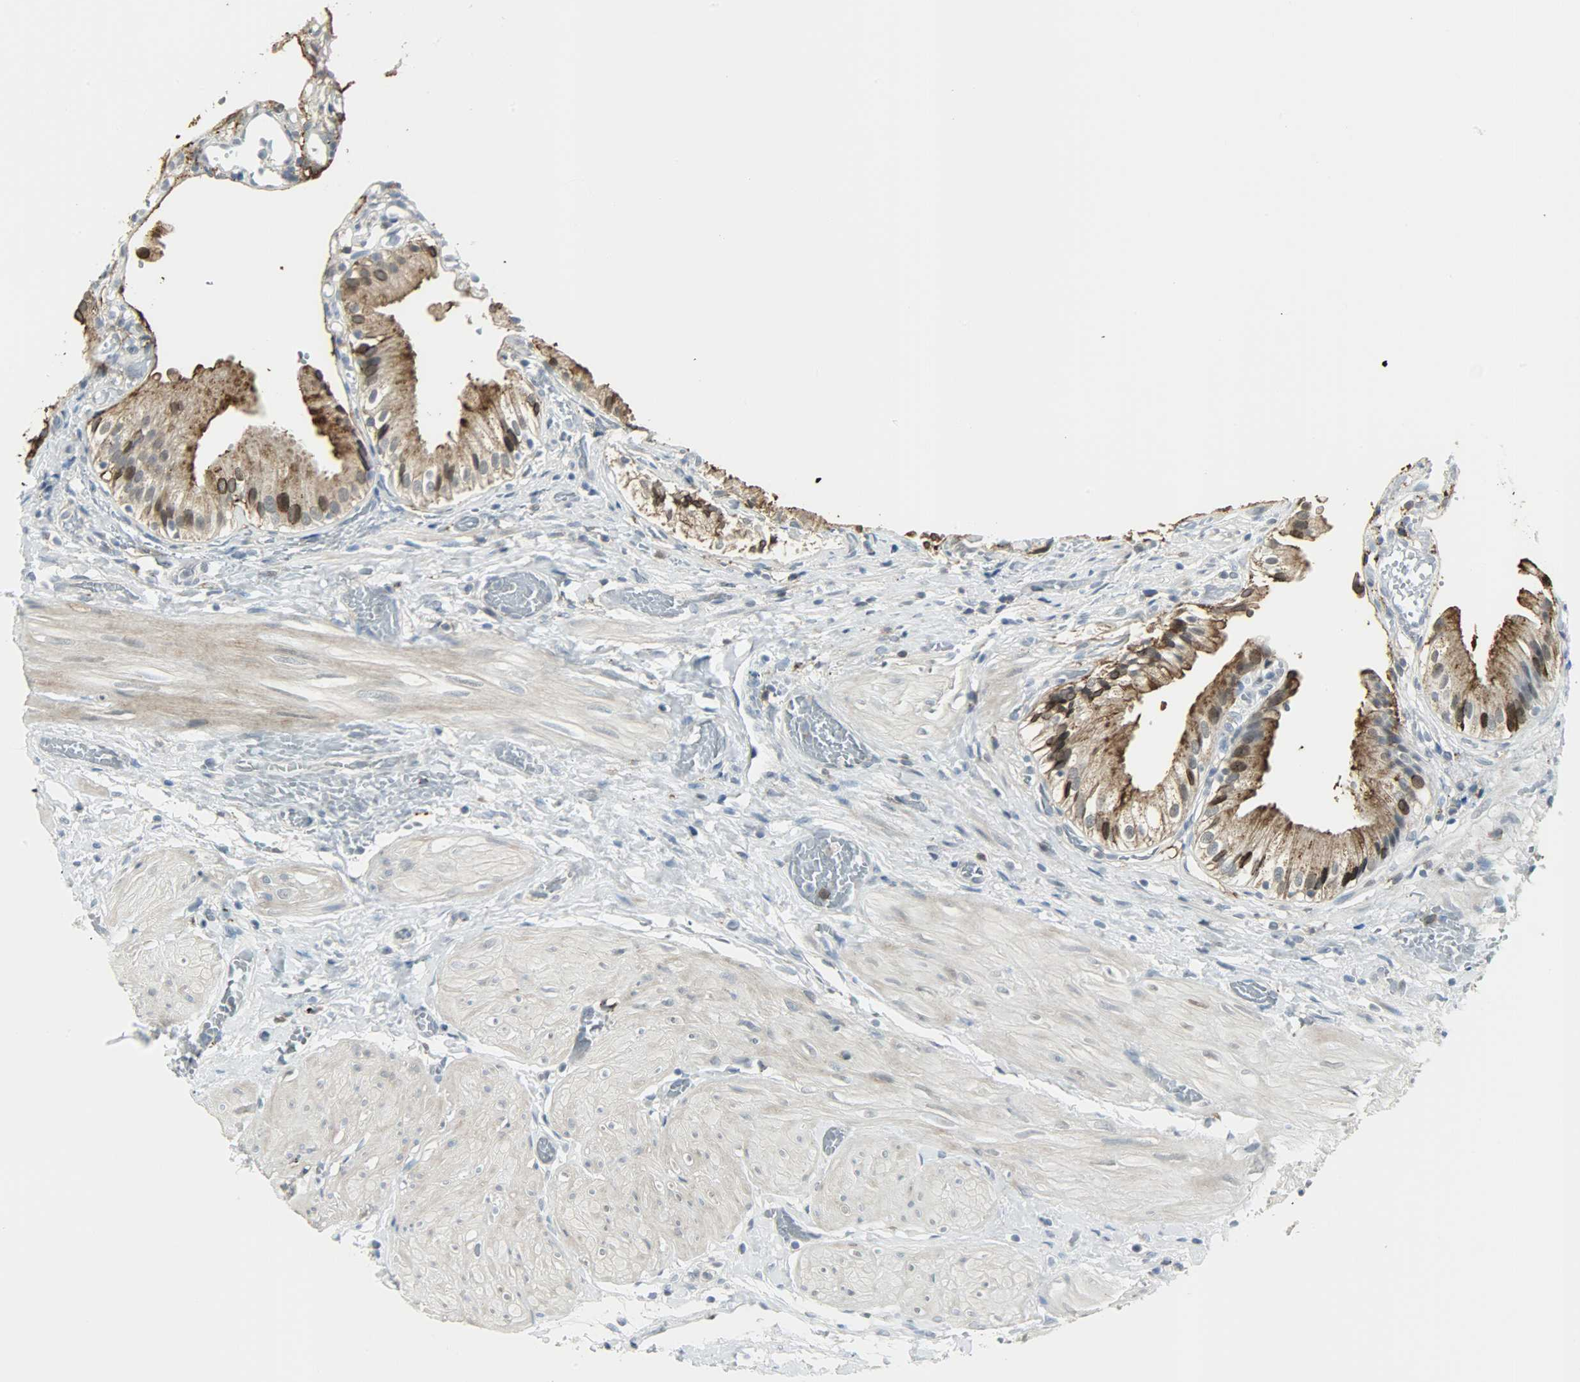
{"staining": {"intensity": "moderate", "quantity": ">75%", "location": "cytoplasmic/membranous,nuclear"}, "tissue": "gallbladder", "cell_type": "Glandular cells", "image_type": "normal", "snomed": [{"axis": "morphology", "description": "Normal tissue, NOS"}, {"axis": "topography", "description": "Gallbladder"}], "caption": "A medium amount of moderate cytoplasmic/membranous,nuclear expression is appreciated in approximately >75% of glandular cells in normal gallbladder.", "gene": "CD4", "patient": {"sex": "male", "age": 65}}